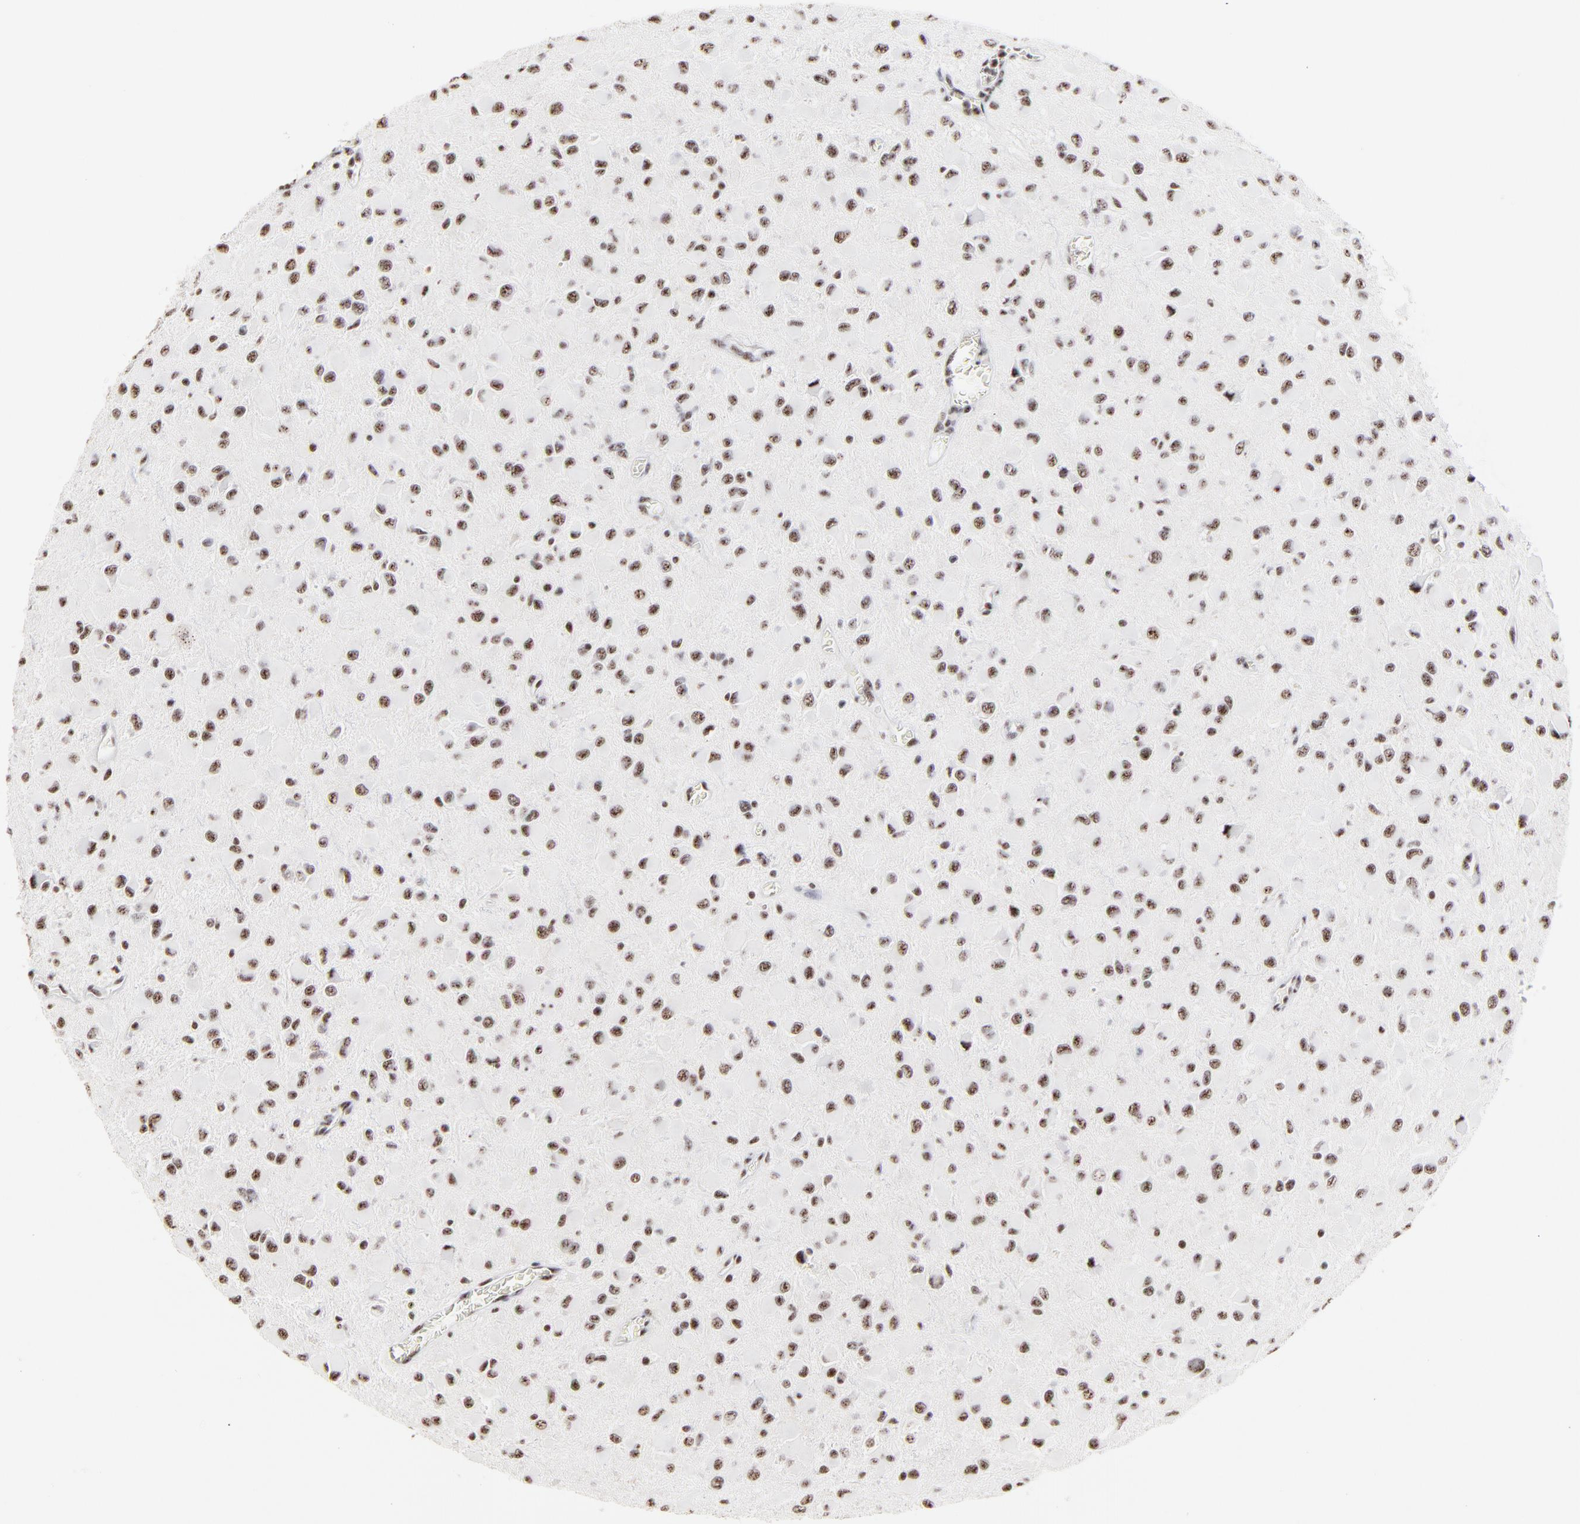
{"staining": {"intensity": "weak", "quantity": ">75%", "location": "nuclear"}, "tissue": "glioma", "cell_type": "Tumor cells", "image_type": "cancer", "snomed": [{"axis": "morphology", "description": "Glioma, malignant, Low grade"}, {"axis": "topography", "description": "Brain"}], "caption": "The histopathology image exhibits immunohistochemical staining of malignant glioma (low-grade). There is weak nuclear positivity is appreciated in about >75% of tumor cells.", "gene": "MBD4", "patient": {"sex": "male", "age": 42}}